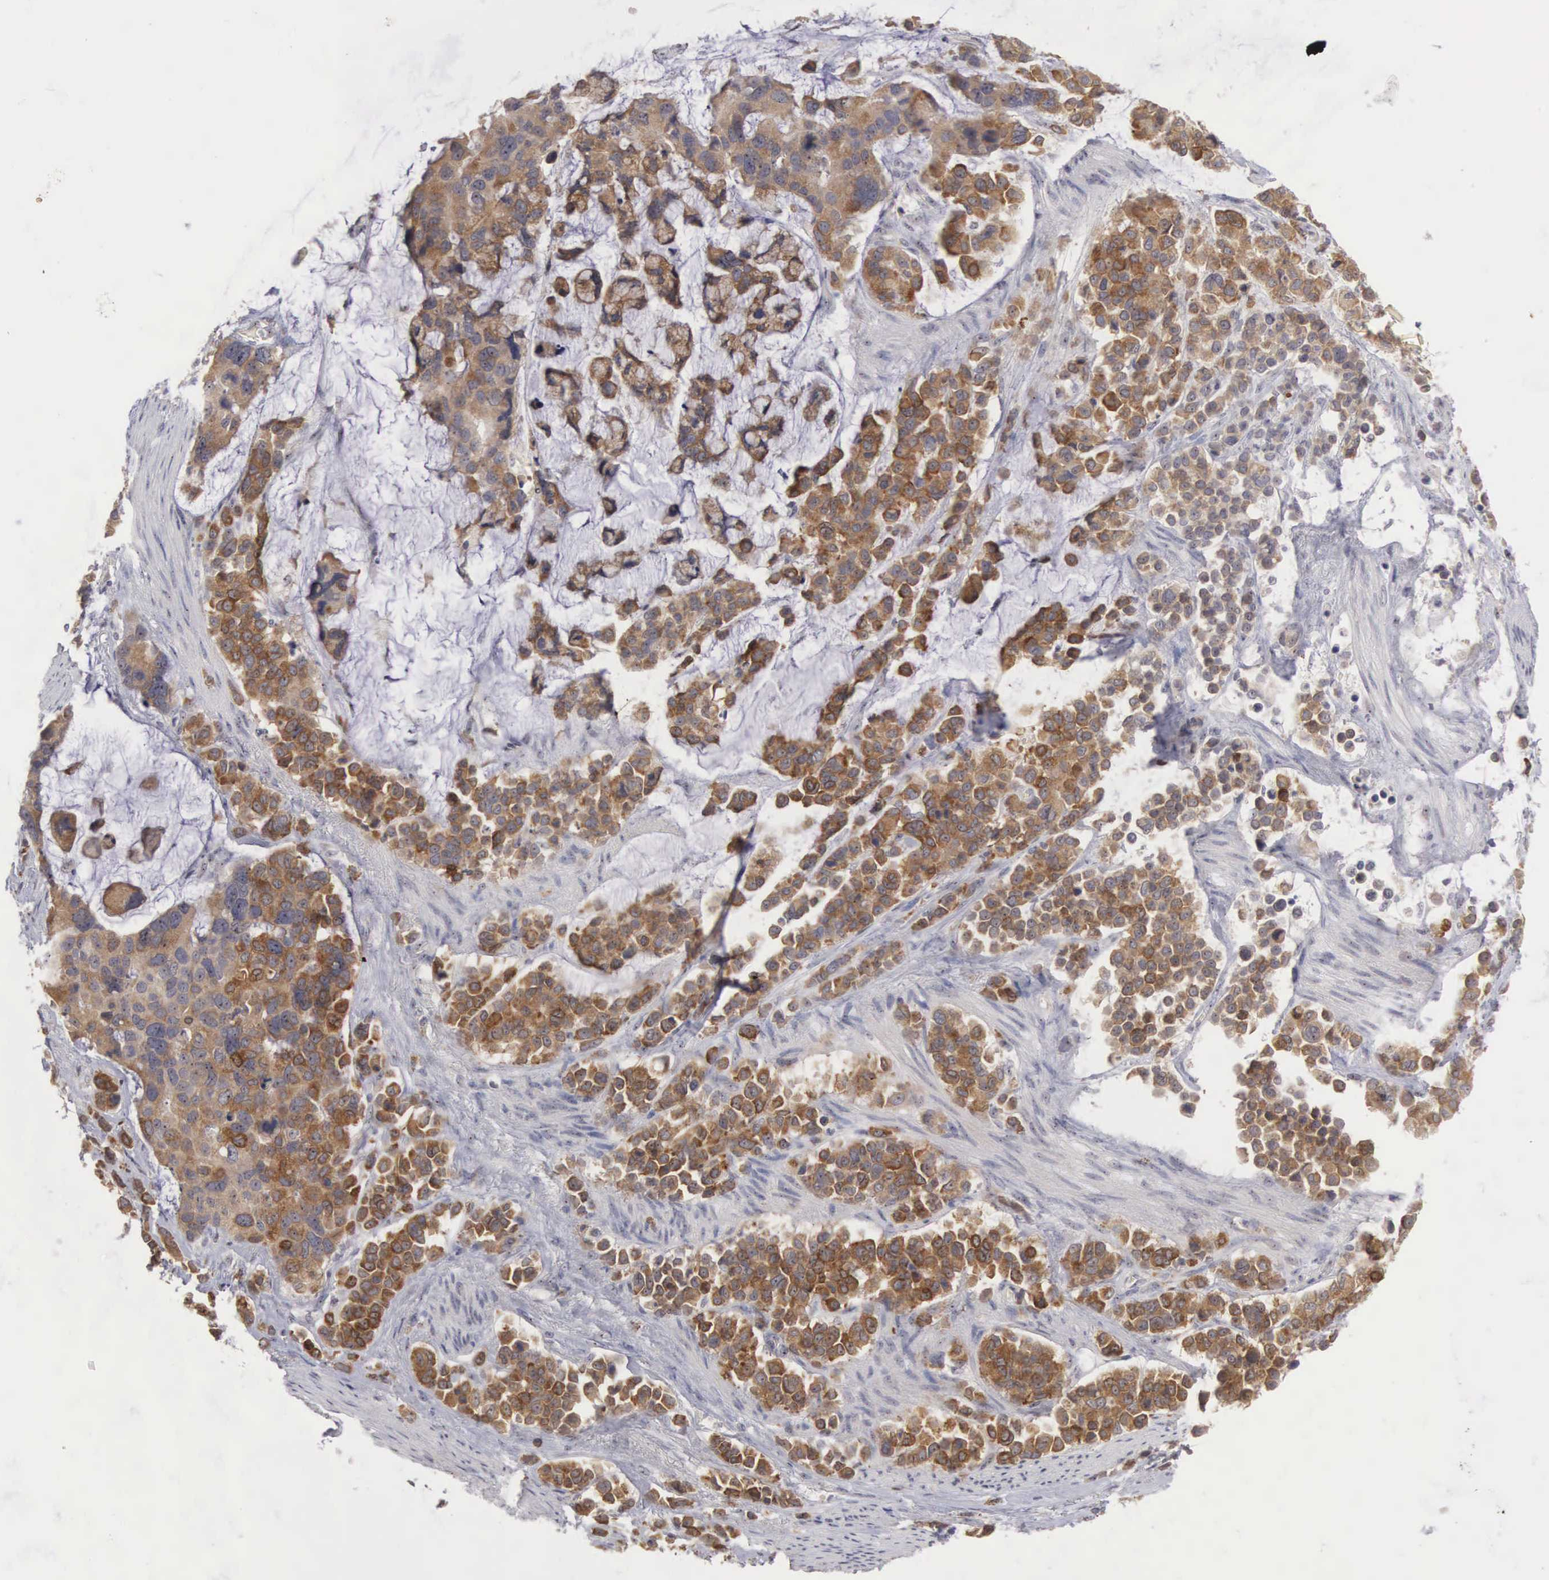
{"staining": {"intensity": "strong", "quantity": ">75%", "location": "cytoplasmic/membranous,nuclear"}, "tissue": "stomach cancer", "cell_type": "Tumor cells", "image_type": "cancer", "snomed": [{"axis": "morphology", "description": "Adenocarcinoma, NOS"}, {"axis": "topography", "description": "Stomach, upper"}], "caption": "Stomach cancer (adenocarcinoma) stained with immunohistochemistry reveals strong cytoplasmic/membranous and nuclear expression in about >75% of tumor cells. The protein of interest is stained brown, and the nuclei are stained in blue (DAB (3,3'-diaminobenzidine) IHC with brightfield microscopy, high magnification).", "gene": "AMN", "patient": {"sex": "male", "age": 71}}